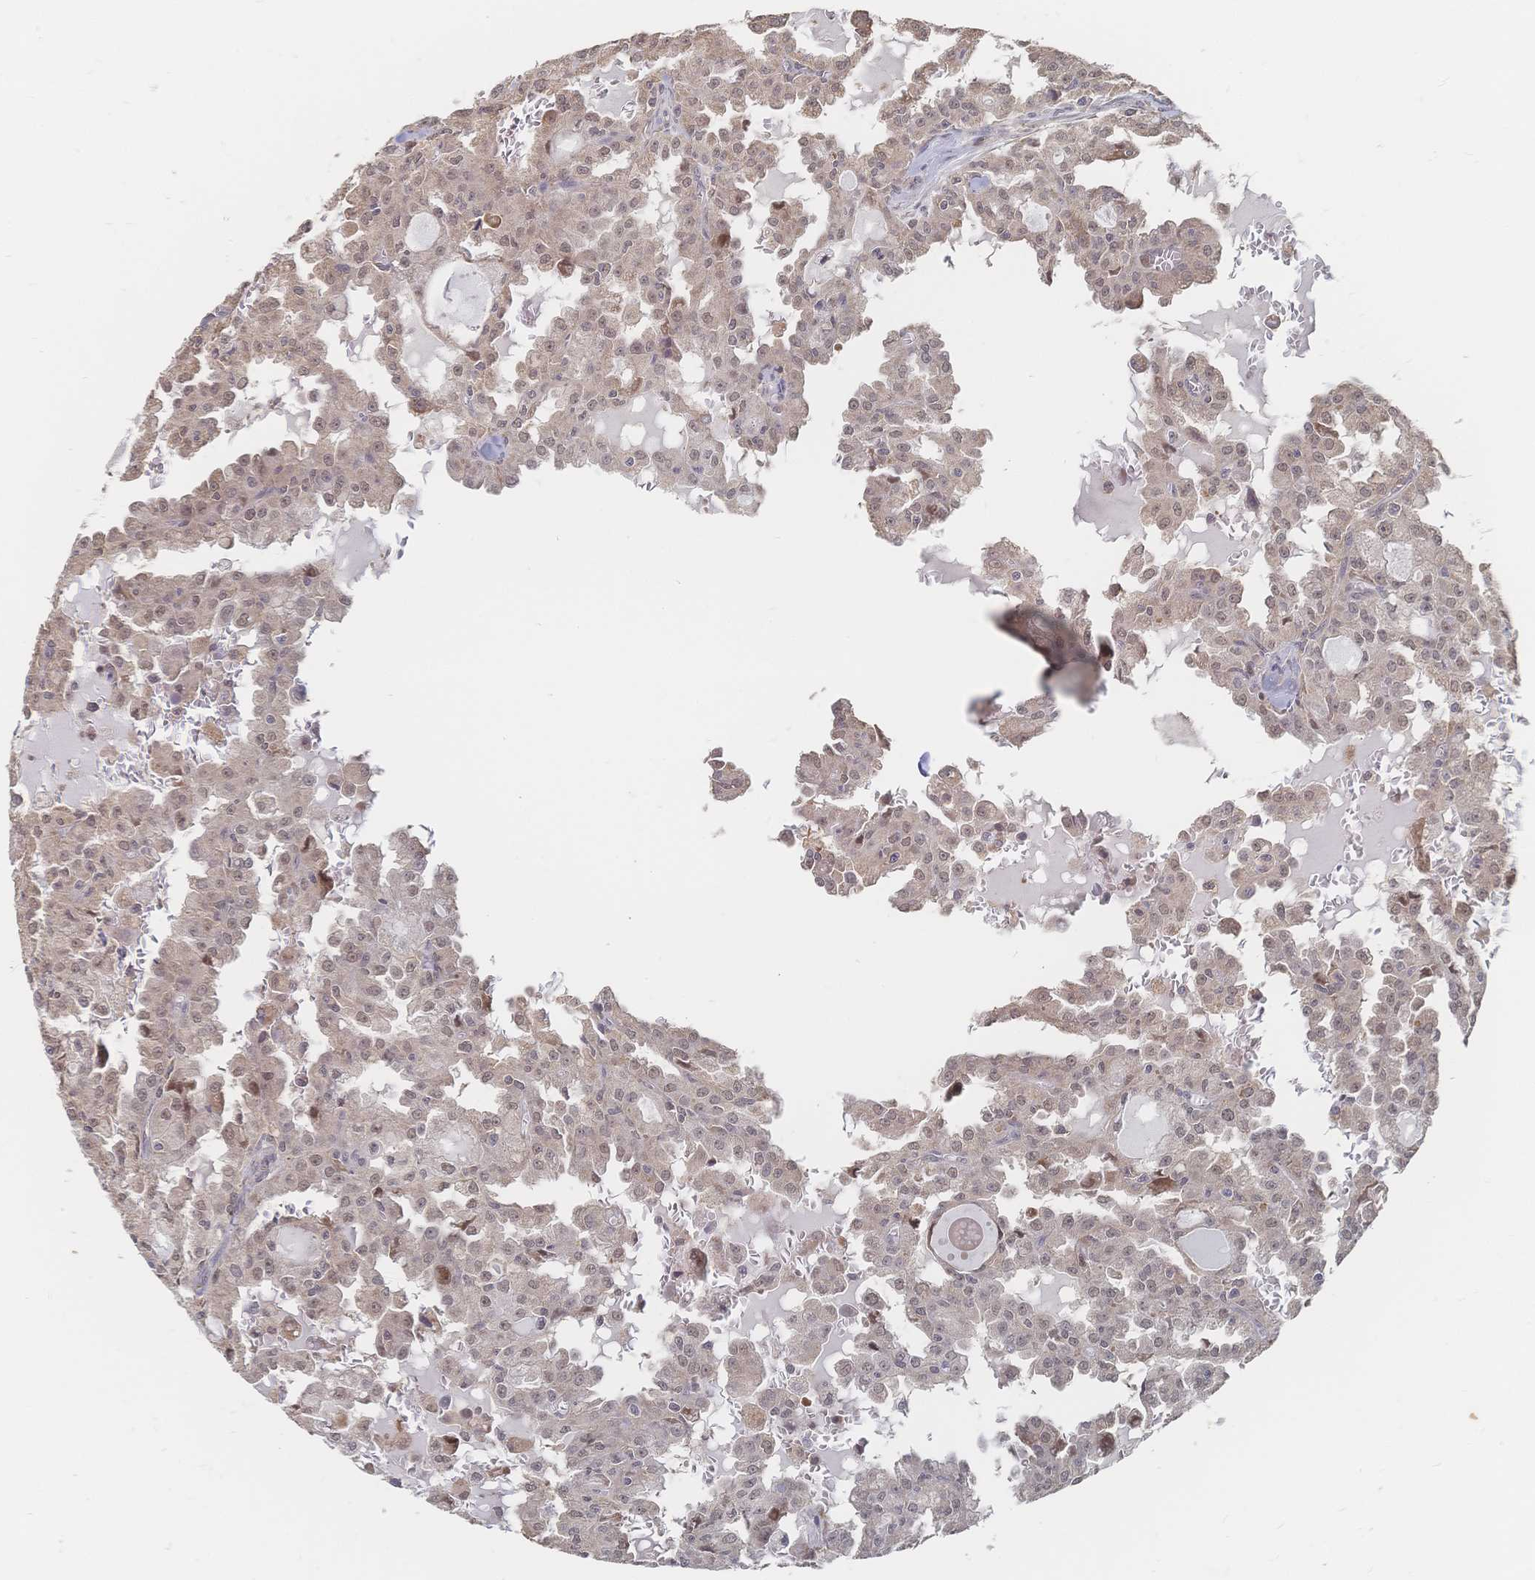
{"staining": {"intensity": "weak", "quantity": ">75%", "location": "nuclear"}, "tissue": "head and neck cancer", "cell_type": "Tumor cells", "image_type": "cancer", "snomed": [{"axis": "morphology", "description": "Adenocarcinoma, NOS"}, {"axis": "topography", "description": "Head-Neck"}], "caption": "Brown immunohistochemical staining in head and neck cancer reveals weak nuclear positivity in about >75% of tumor cells. The protein is stained brown, and the nuclei are stained in blue (DAB IHC with brightfield microscopy, high magnification).", "gene": "LRP5", "patient": {"sex": "male", "age": 64}}